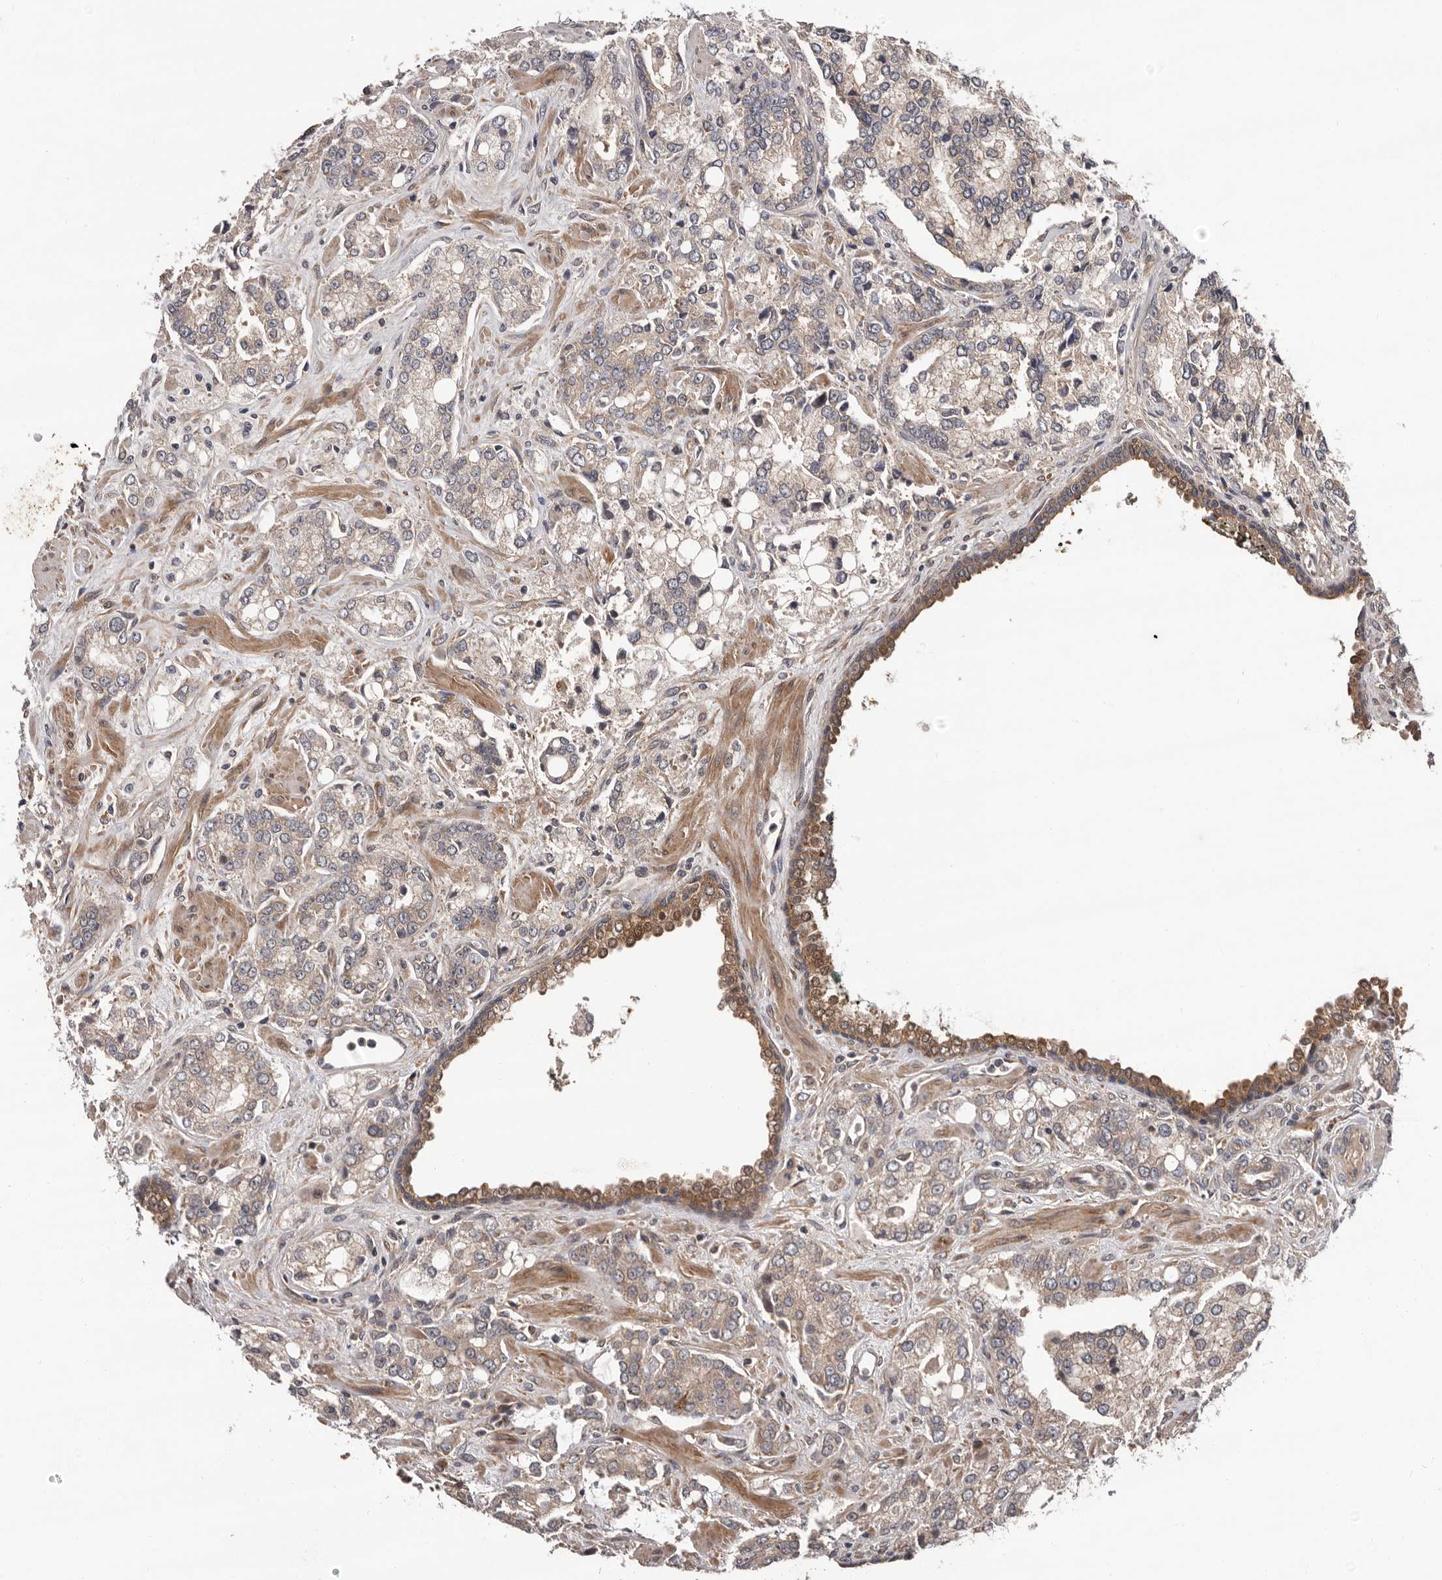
{"staining": {"intensity": "weak", "quantity": "25%-75%", "location": "cytoplasmic/membranous"}, "tissue": "prostate cancer", "cell_type": "Tumor cells", "image_type": "cancer", "snomed": [{"axis": "morphology", "description": "Adenocarcinoma, High grade"}, {"axis": "topography", "description": "Prostate"}], "caption": "Prostate cancer tissue displays weak cytoplasmic/membranous staining in about 25%-75% of tumor cells", "gene": "PRKD1", "patient": {"sex": "male", "age": 67}}